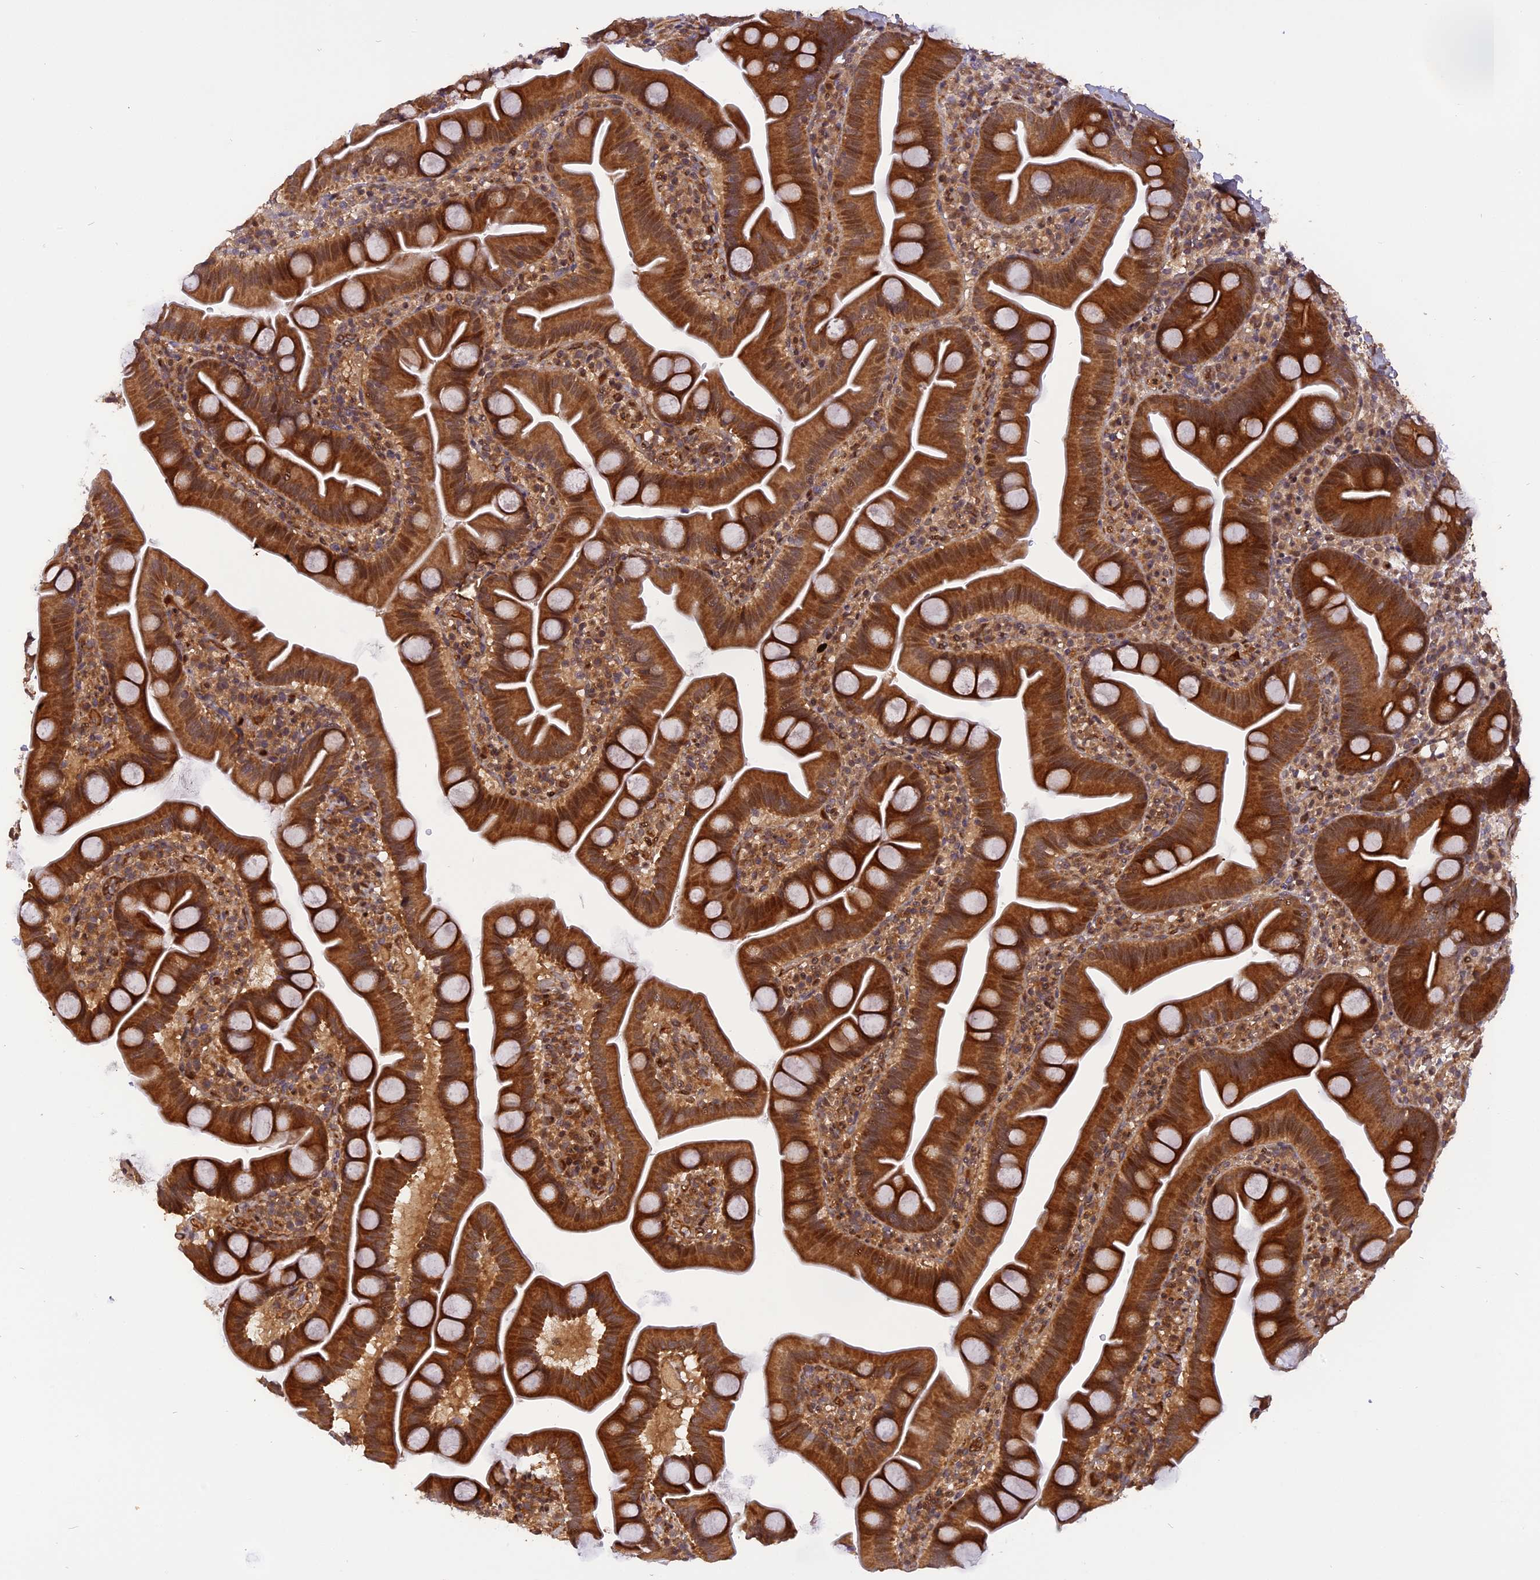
{"staining": {"intensity": "strong", "quantity": ">75%", "location": "cytoplasmic/membranous,nuclear"}, "tissue": "small intestine", "cell_type": "Glandular cells", "image_type": "normal", "snomed": [{"axis": "morphology", "description": "Normal tissue, NOS"}, {"axis": "topography", "description": "Small intestine"}], "caption": "Approximately >75% of glandular cells in unremarkable human small intestine reveal strong cytoplasmic/membranous,nuclear protein staining as visualized by brown immunohistochemical staining.", "gene": "MICALL1", "patient": {"sex": "female", "age": 68}}